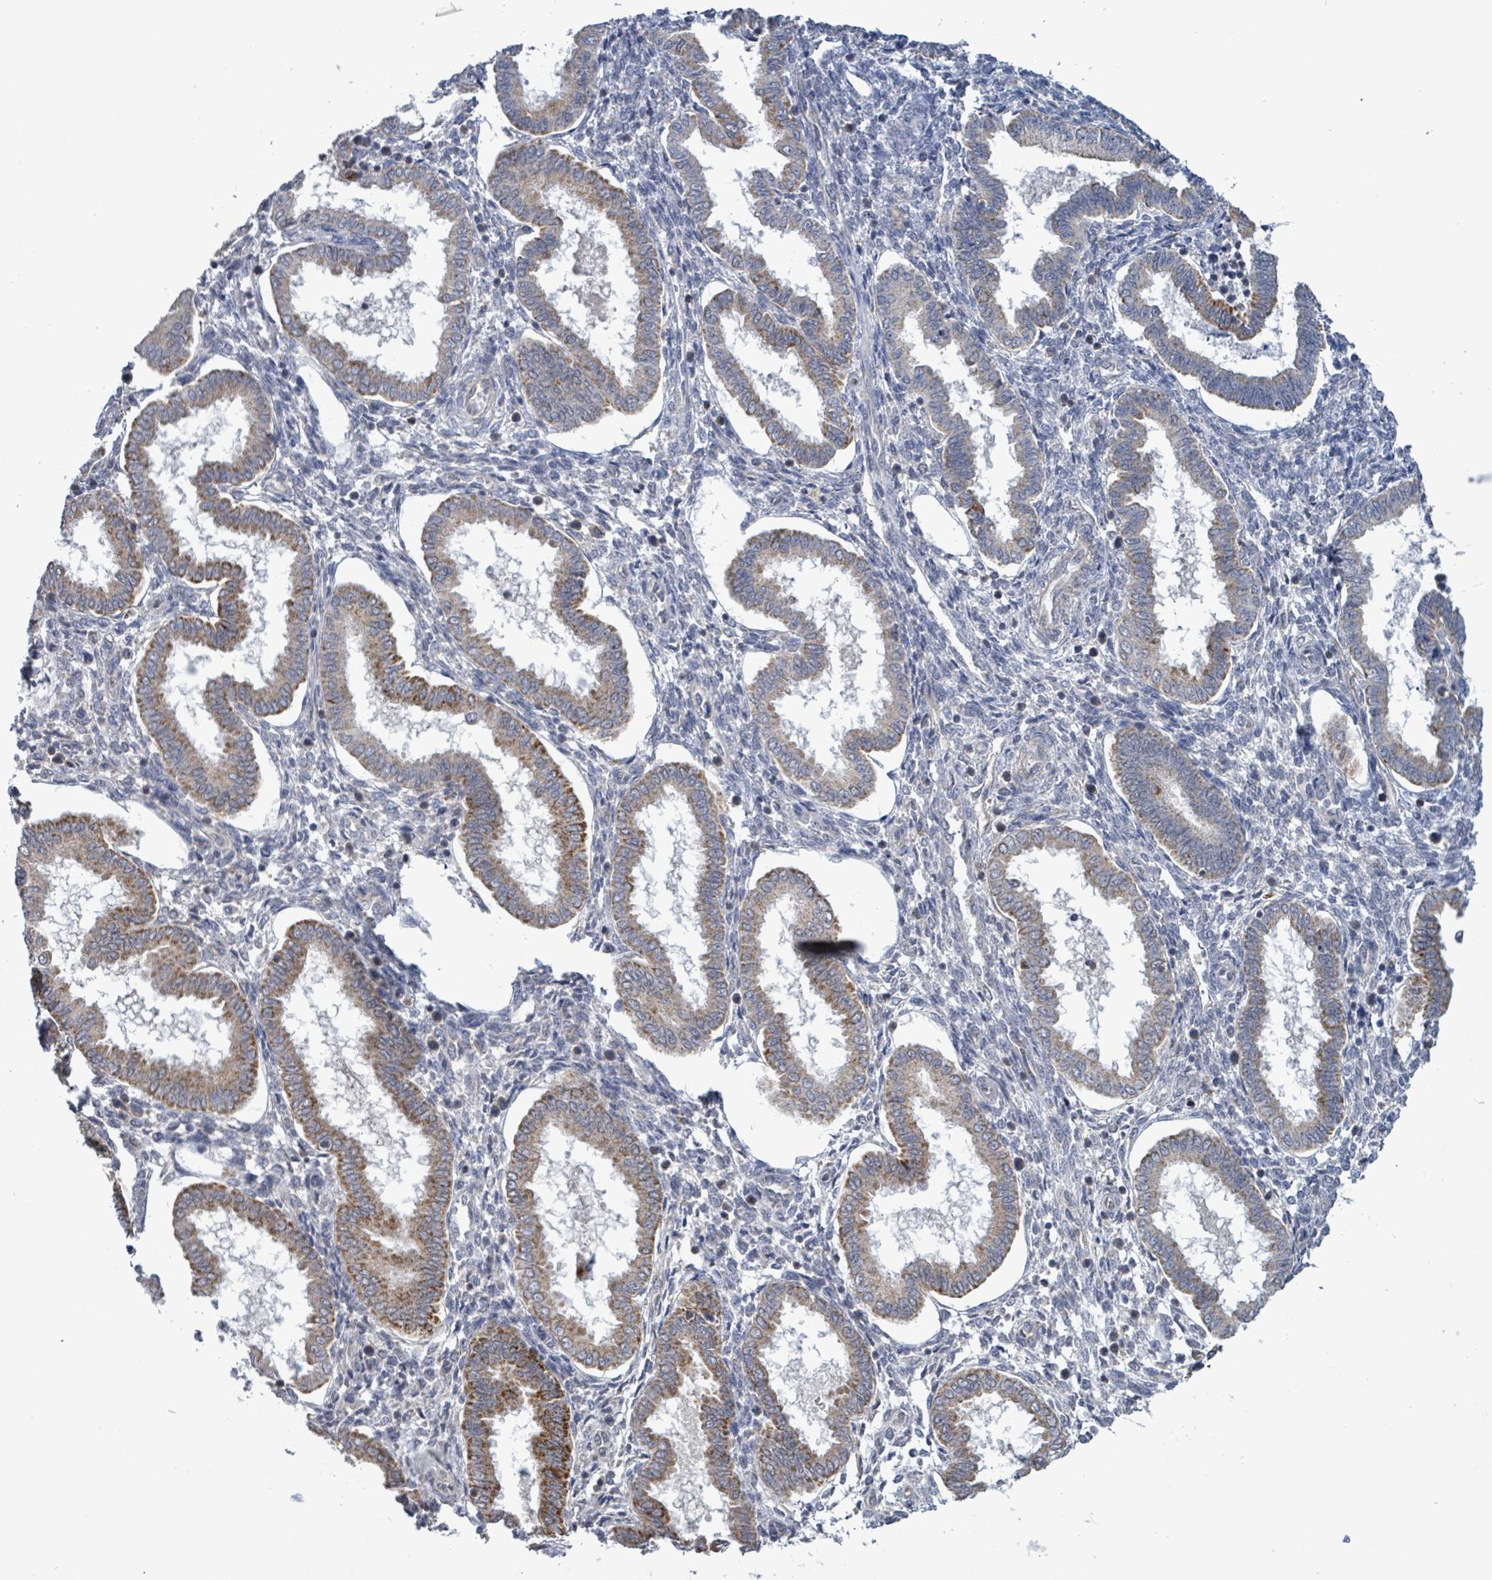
{"staining": {"intensity": "negative", "quantity": "none", "location": "none"}, "tissue": "endometrium", "cell_type": "Cells in endometrial stroma", "image_type": "normal", "snomed": [{"axis": "morphology", "description": "Normal tissue, NOS"}, {"axis": "topography", "description": "Endometrium"}], "caption": "Human endometrium stained for a protein using immunohistochemistry (IHC) exhibits no staining in cells in endometrial stroma.", "gene": "COQ10B", "patient": {"sex": "female", "age": 24}}